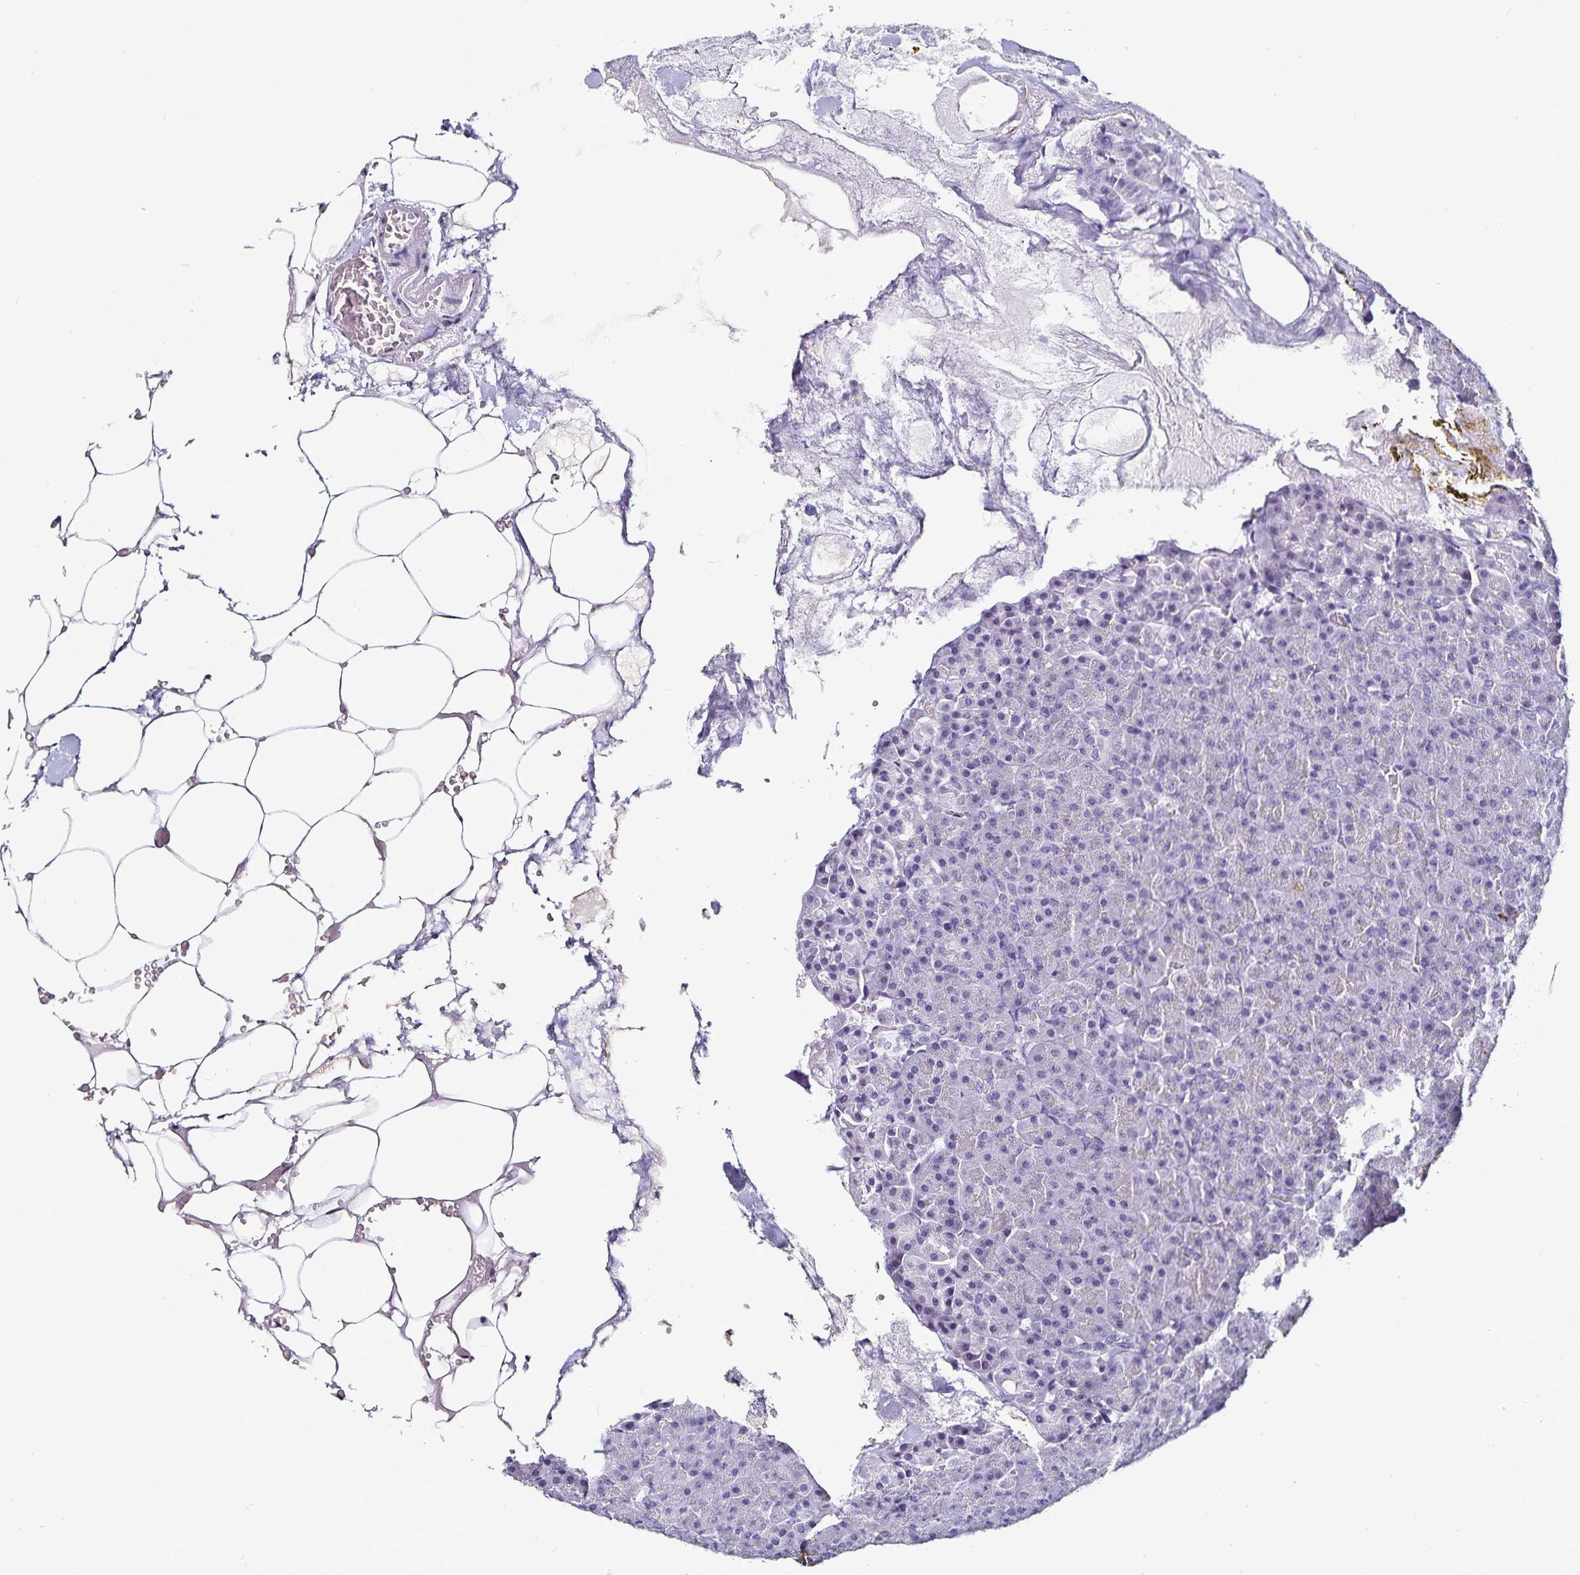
{"staining": {"intensity": "negative", "quantity": "none", "location": "none"}, "tissue": "pancreas", "cell_type": "Exocrine glandular cells", "image_type": "normal", "snomed": [{"axis": "morphology", "description": "Normal tissue, NOS"}, {"axis": "topography", "description": "Pancreas"}], "caption": "Exocrine glandular cells are negative for brown protein staining in normal pancreas.", "gene": "TSPAN7", "patient": {"sex": "female", "age": 74}}